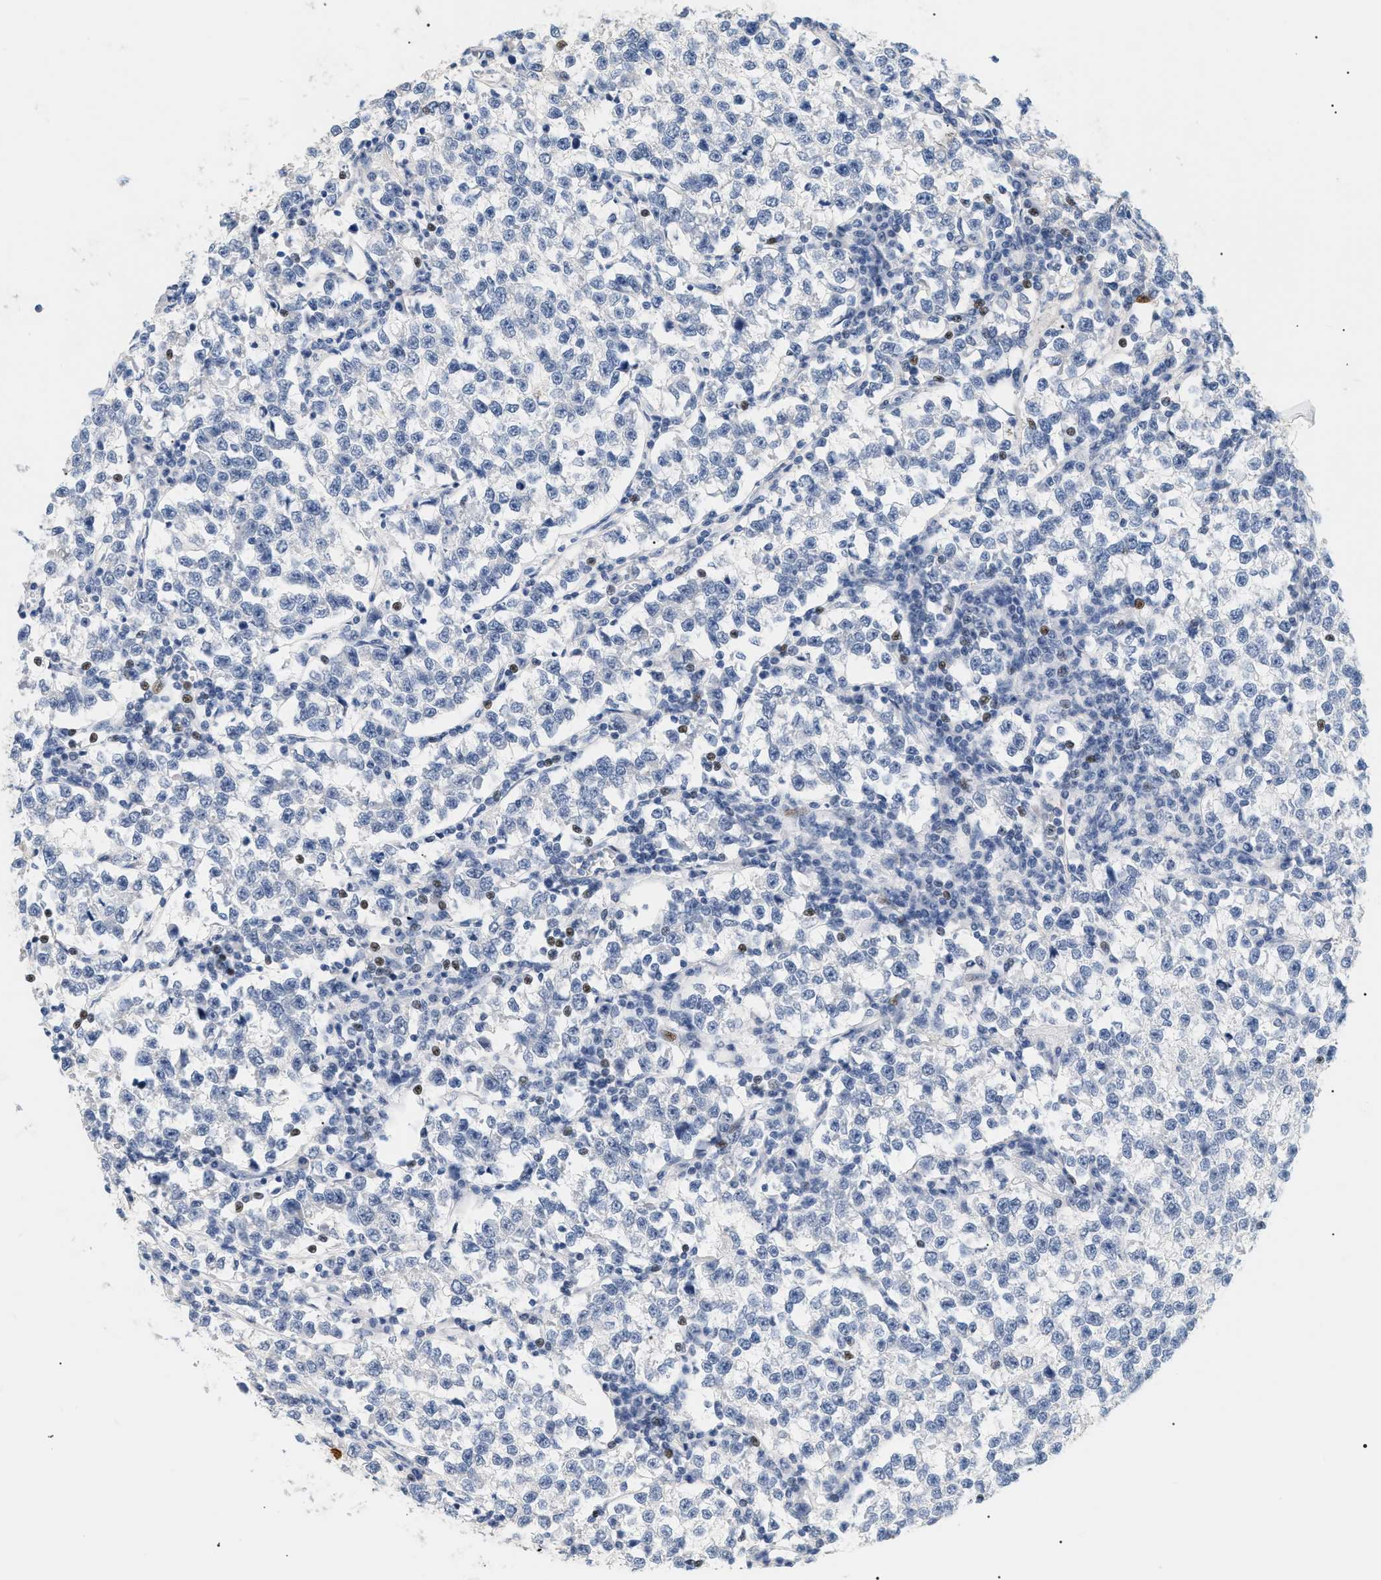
{"staining": {"intensity": "negative", "quantity": "none", "location": "none"}, "tissue": "testis cancer", "cell_type": "Tumor cells", "image_type": "cancer", "snomed": [{"axis": "morphology", "description": "Normal tissue, NOS"}, {"axis": "morphology", "description": "Seminoma, NOS"}, {"axis": "topography", "description": "Testis"}], "caption": "High magnification brightfield microscopy of testis cancer (seminoma) stained with DAB (brown) and counterstained with hematoxylin (blue): tumor cells show no significant expression.", "gene": "CFH", "patient": {"sex": "male", "age": 43}}